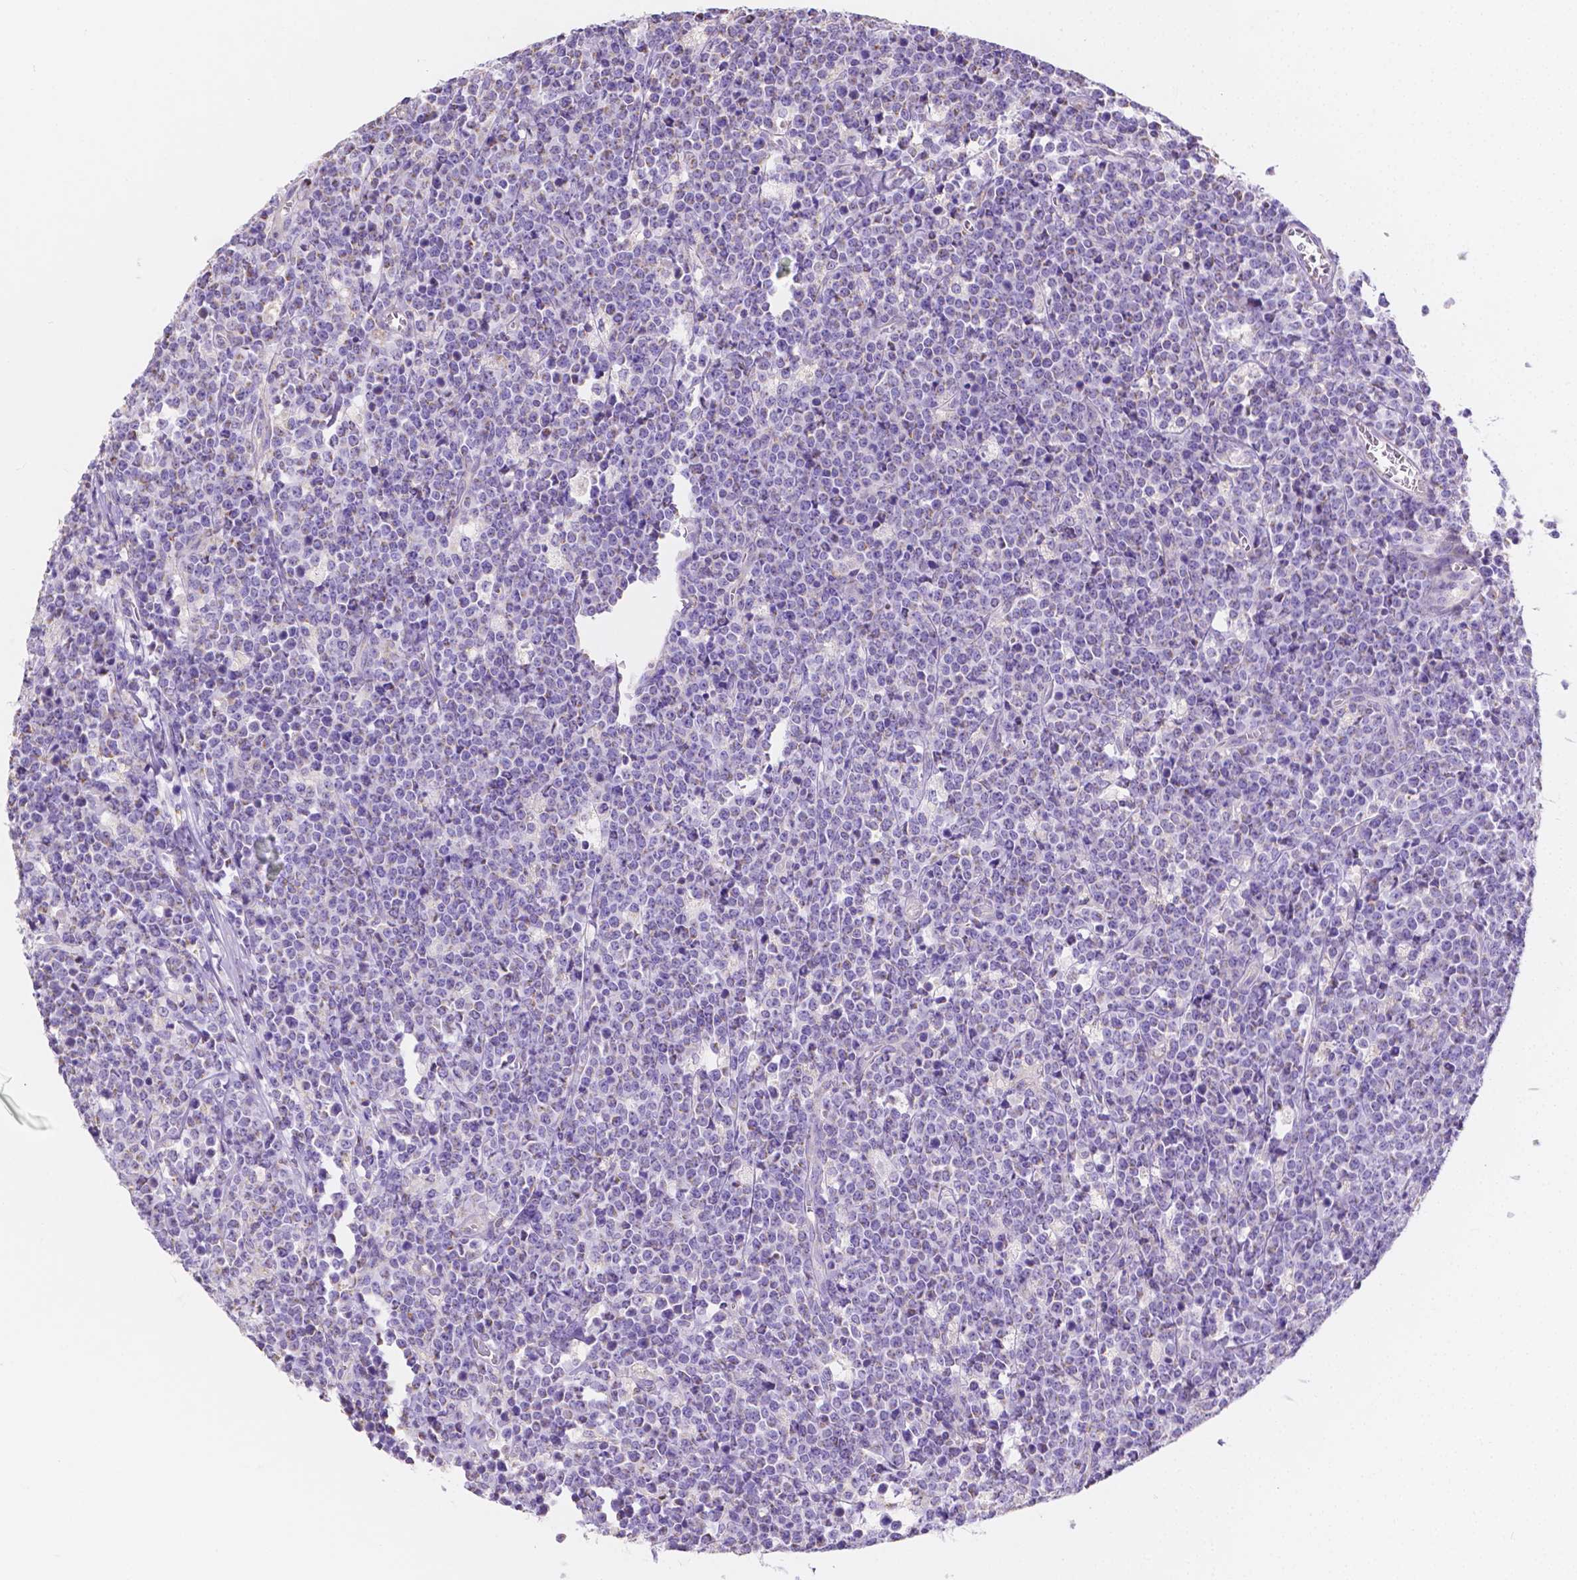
{"staining": {"intensity": "negative", "quantity": "none", "location": "none"}, "tissue": "lymphoma", "cell_type": "Tumor cells", "image_type": "cancer", "snomed": [{"axis": "morphology", "description": "Malignant lymphoma, non-Hodgkin's type, High grade"}, {"axis": "topography", "description": "Small intestine"}], "caption": "Tumor cells show no significant protein positivity in high-grade malignant lymphoma, non-Hodgkin's type.", "gene": "TMEM130", "patient": {"sex": "female", "age": 56}}